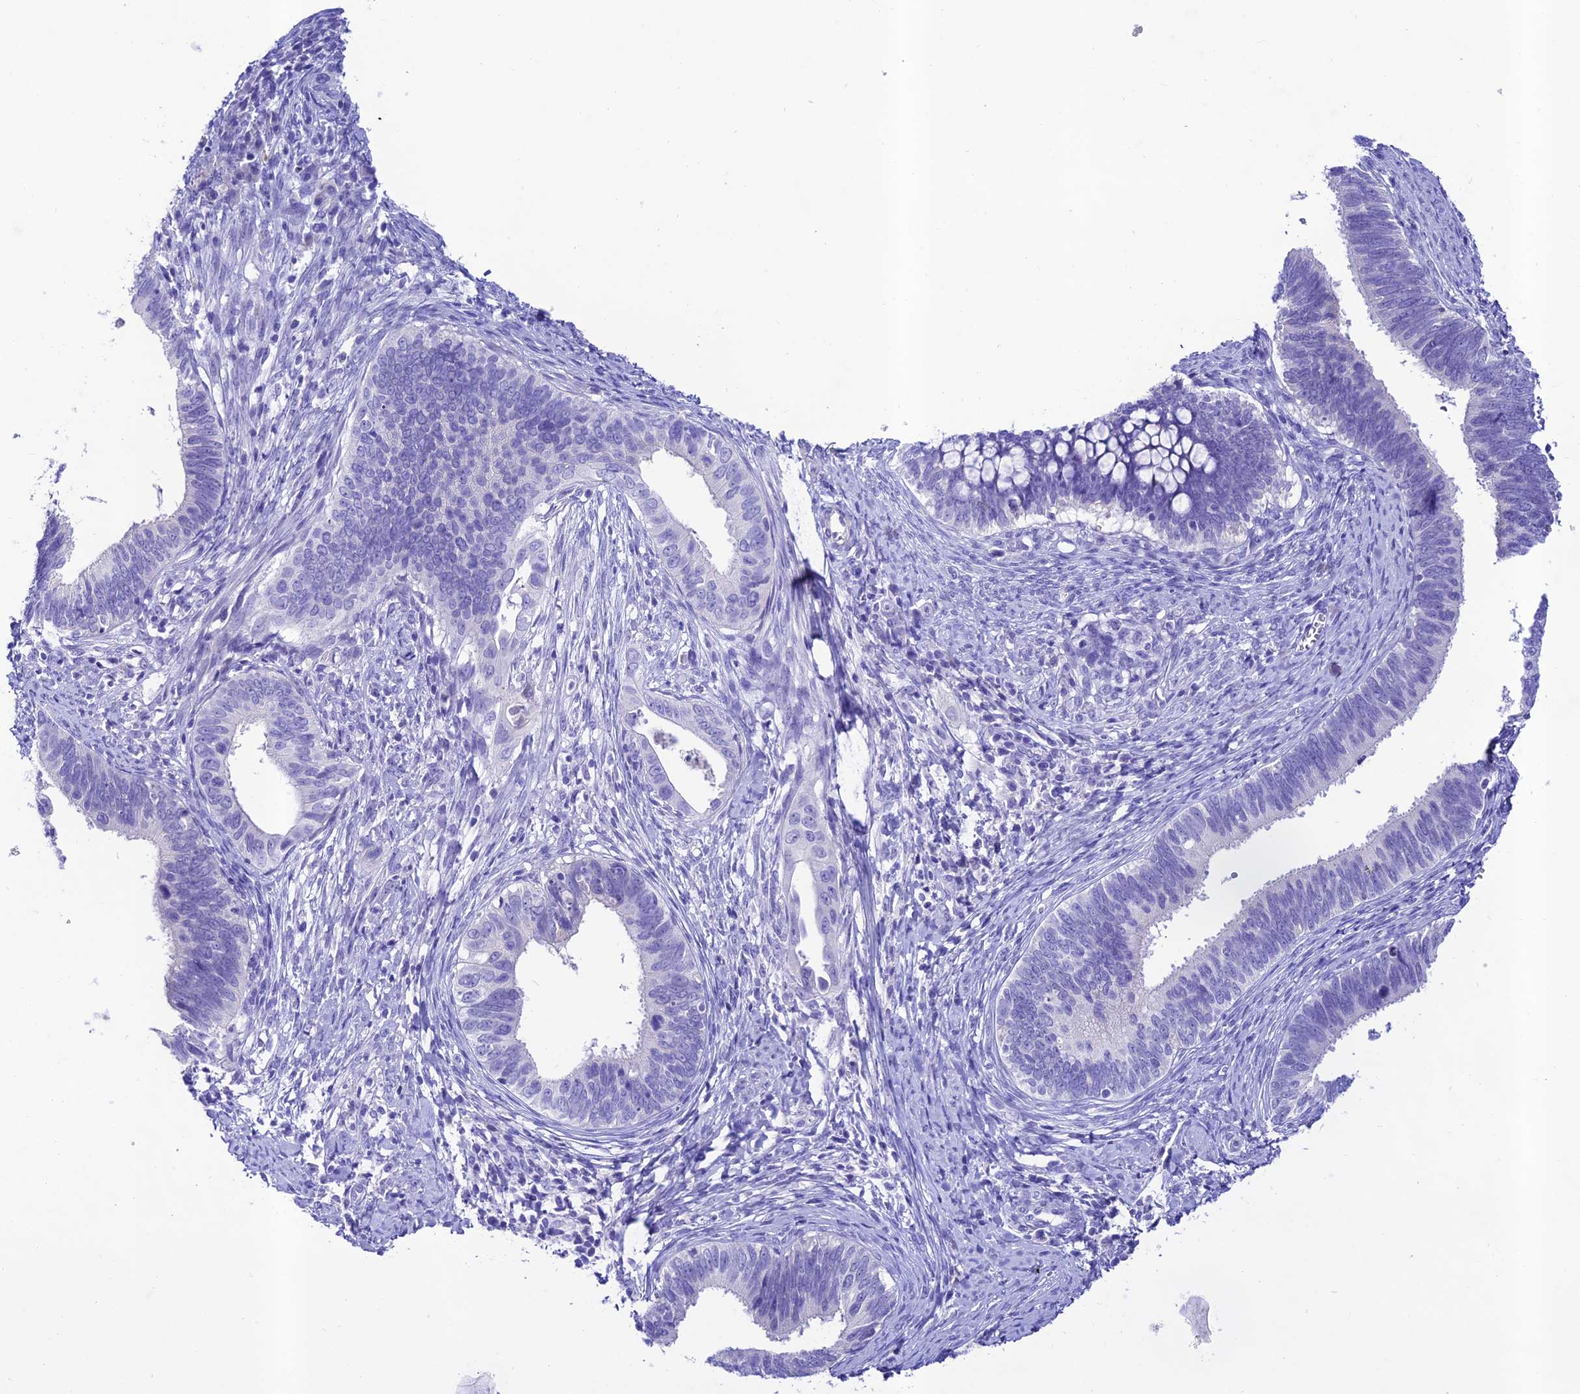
{"staining": {"intensity": "negative", "quantity": "none", "location": "none"}, "tissue": "cervical cancer", "cell_type": "Tumor cells", "image_type": "cancer", "snomed": [{"axis": "morphology", "description": "Adenocarcinoma, NOS"}, {"axis": "topography", "description": "Cervix"}], "caption": "Immunohistochemistry micrograph of cervical cancer stained for a protein (brown), which exhibits no expression in tumor cells.", "gene": "NLRP6", "patient": {"sex": "female", "age": 42}}